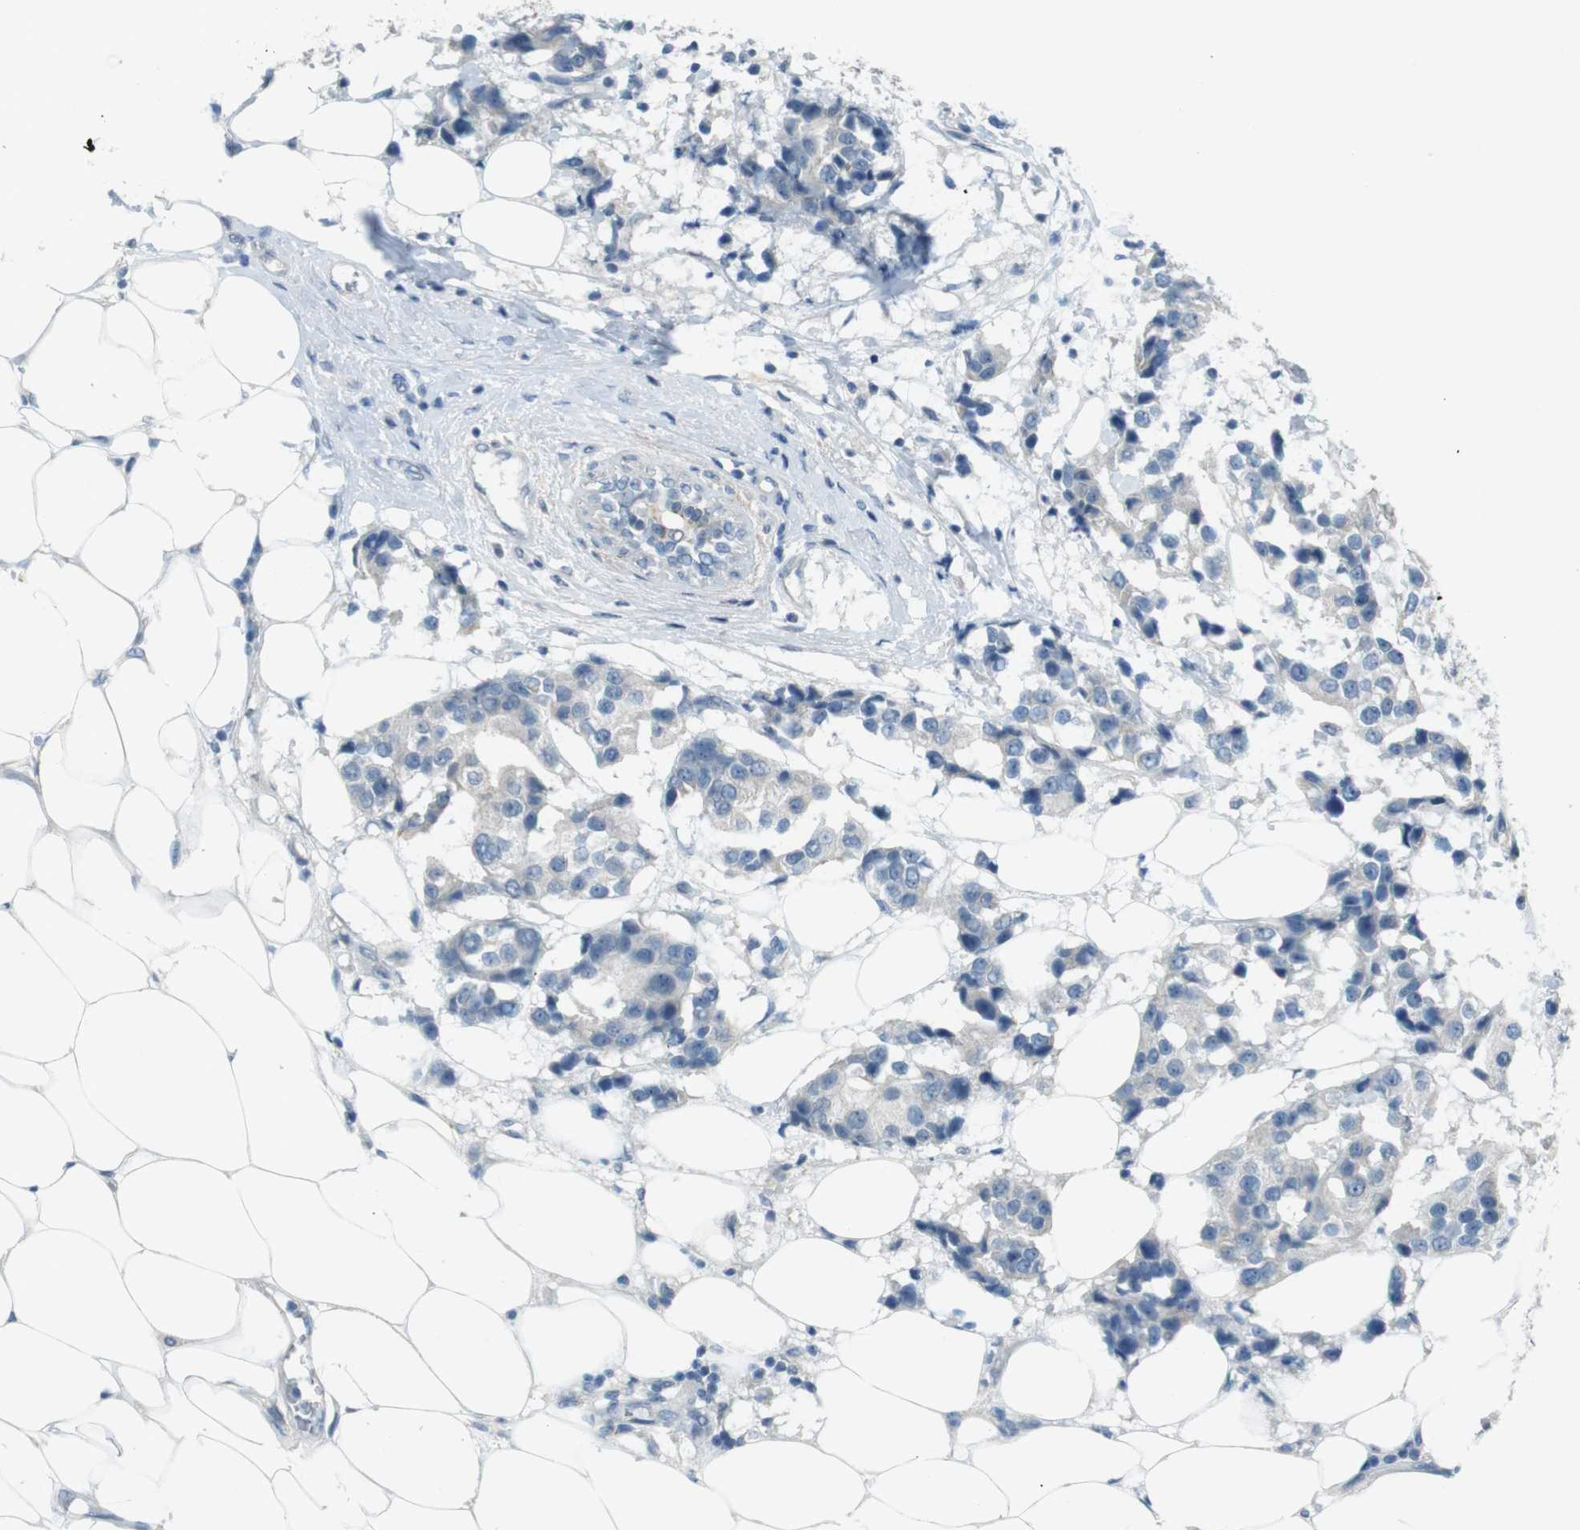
{"staining": {"intensity": "negative", "quantity": "none", "location": "none"}, "tissue": "breast cancer", "cell_type": "Tumor cells", "image_type": "cancer", "snomed": [{"axis": "morphology", "description": "Normal tissue, NOS"}, {"axis": "morphology", "description": "Duct carcinoma"}, {"axis": "topography", "description": "Breast"}], "caption": "Tumor cells show no significant positivity in breast intraductal carcinoma. Brightfield microscopy of immunohistochemistry stained with DAB (brown) and hematoxylin (blue), captured at high magnification.", "gene": "ENTPD7", "patient": {"sex": "female", "age": 39}}